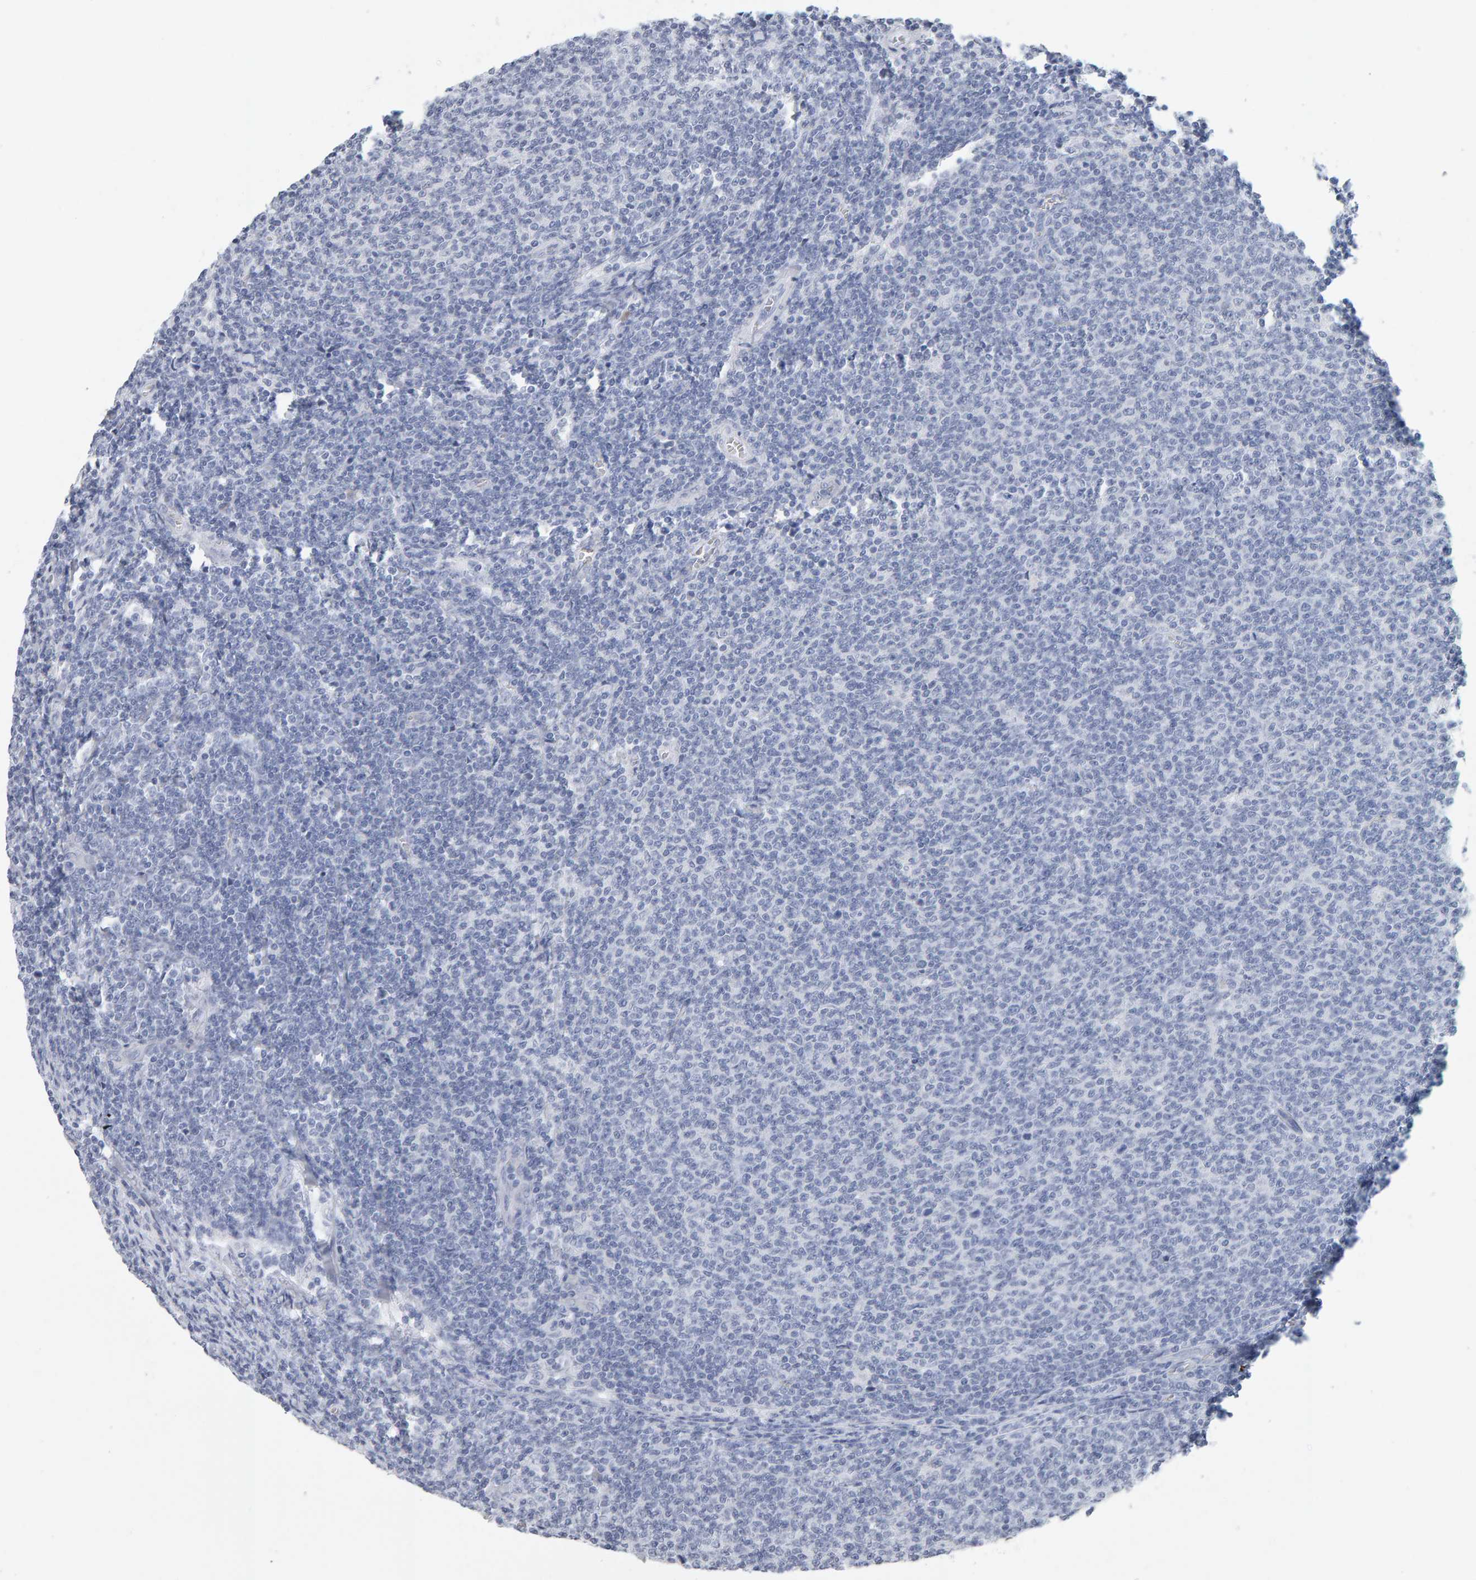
{"staining": {"intensity": "negative", "quantity": "none", "location": "none"}, "tissue": "lymphoma", "cell_type": "Tumor cells", "image_type": "cancer", "snomed": [{"axis": "morphology", "description": "Malignant lymphoma, non-Hodgkin's type, Low grade"}, {"axis": "topography", "description": "Lymph node"}], "caption": "This photomicrograph is of malignant lymphoma, non-Hodgkin's type (low-grade) stained with IHC to label a protein in brown with the nuclei are counter-stained blue. There is no staining in tumor cells.", "gene": "CTH", "patient": {"sex": "male", "age": 66}}